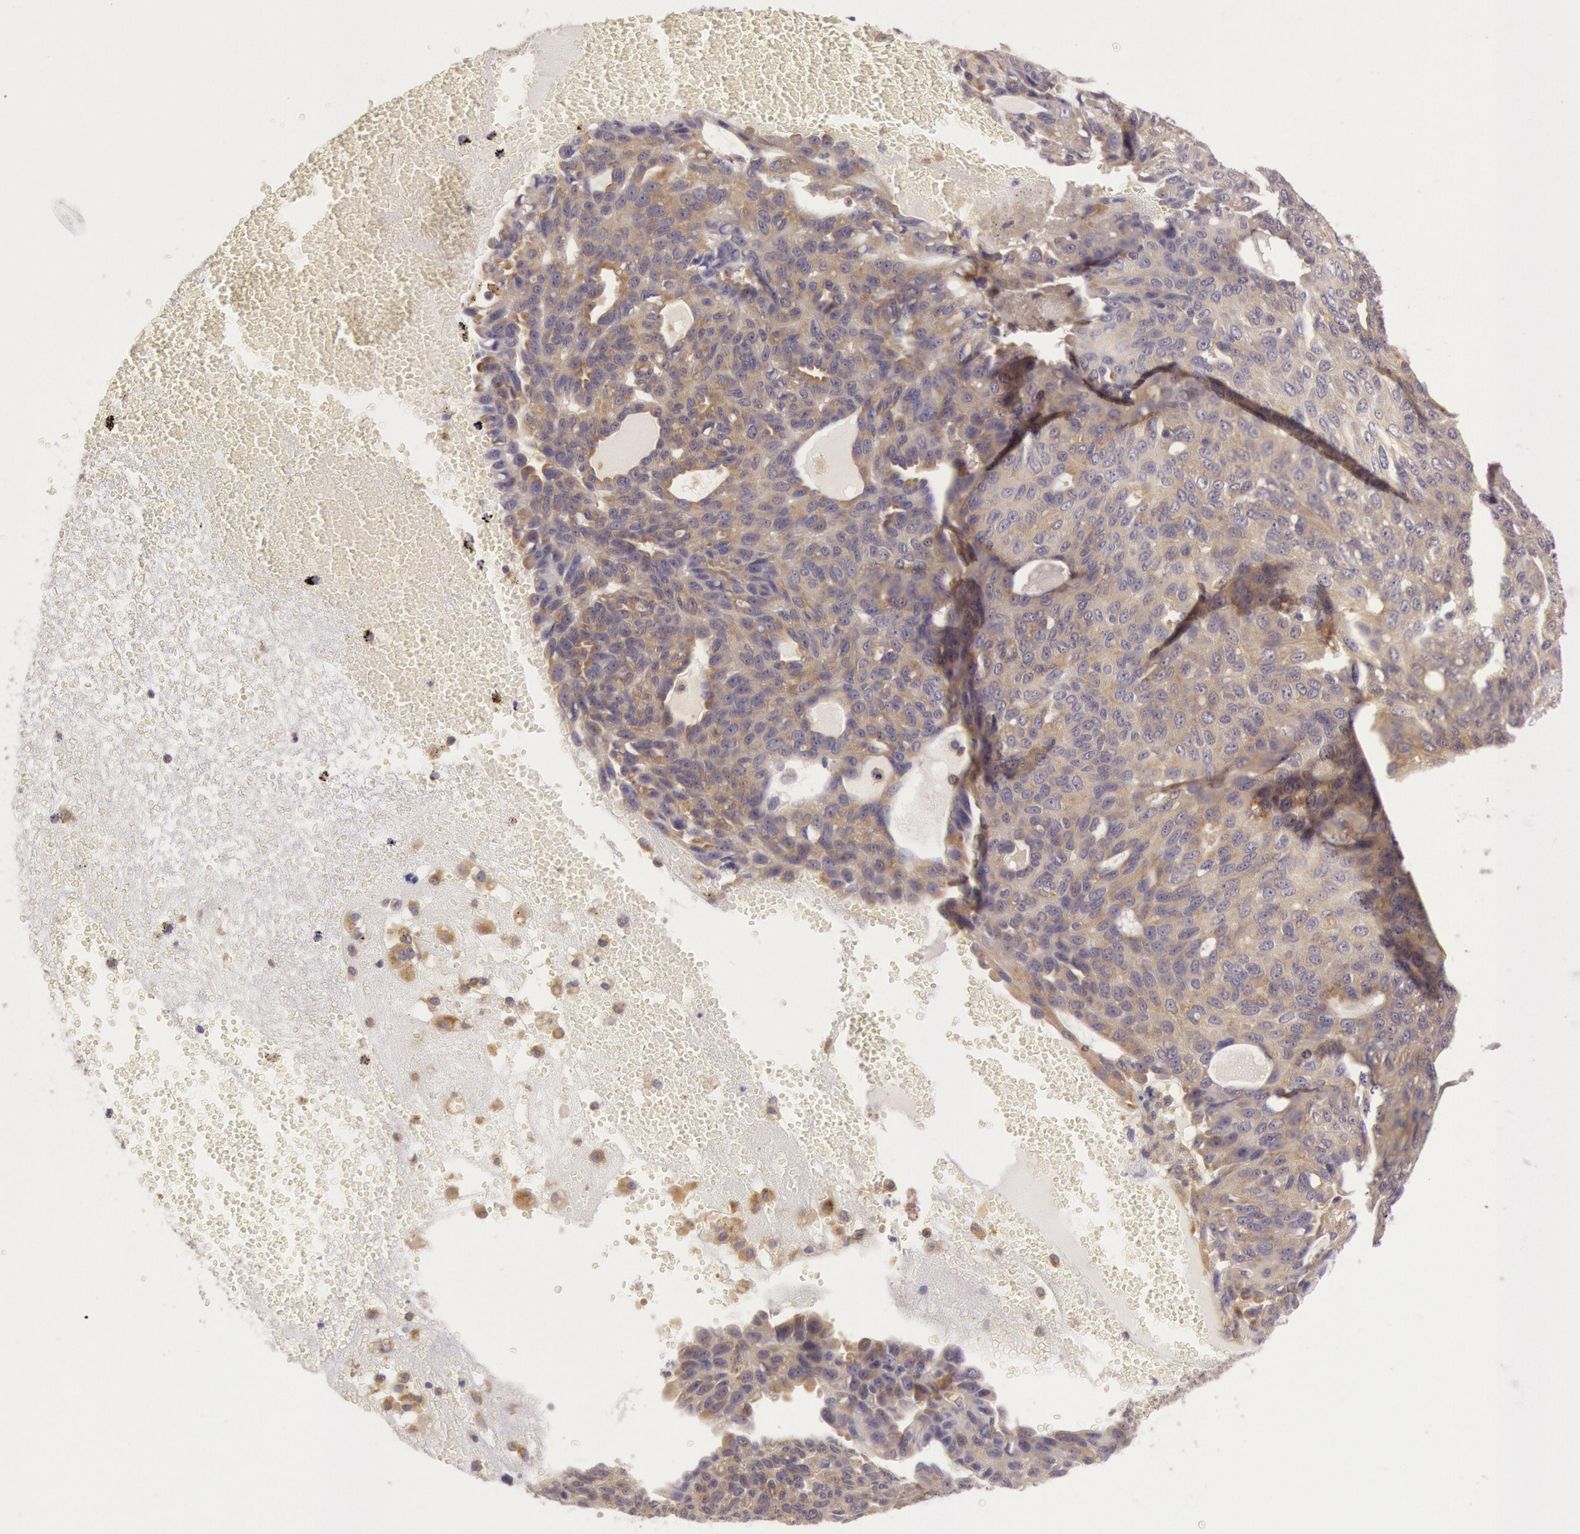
{"staining": {"intensity": "weak", "quantity": "25%-75%", "location": "cytoplasmic/membranous"}, "tissue": "ovarian cancer", "cell_type": "Tumor cells", "image_type": "cancer", "snomed": [{"axis": "morphology", "description": "Carcinoma, endometroid"}, {"axis": "topography", "description": "Ovary"}], "caption": "The micrograph displays immunohistochemical staining of ovarian endometroid carcinoma. There is weak cytoplasmic/membranous staining is present in approximately 25%-75% of tumor cells.", "gene": "CHUK", "patient": {"sex": "female", "age": 60}}